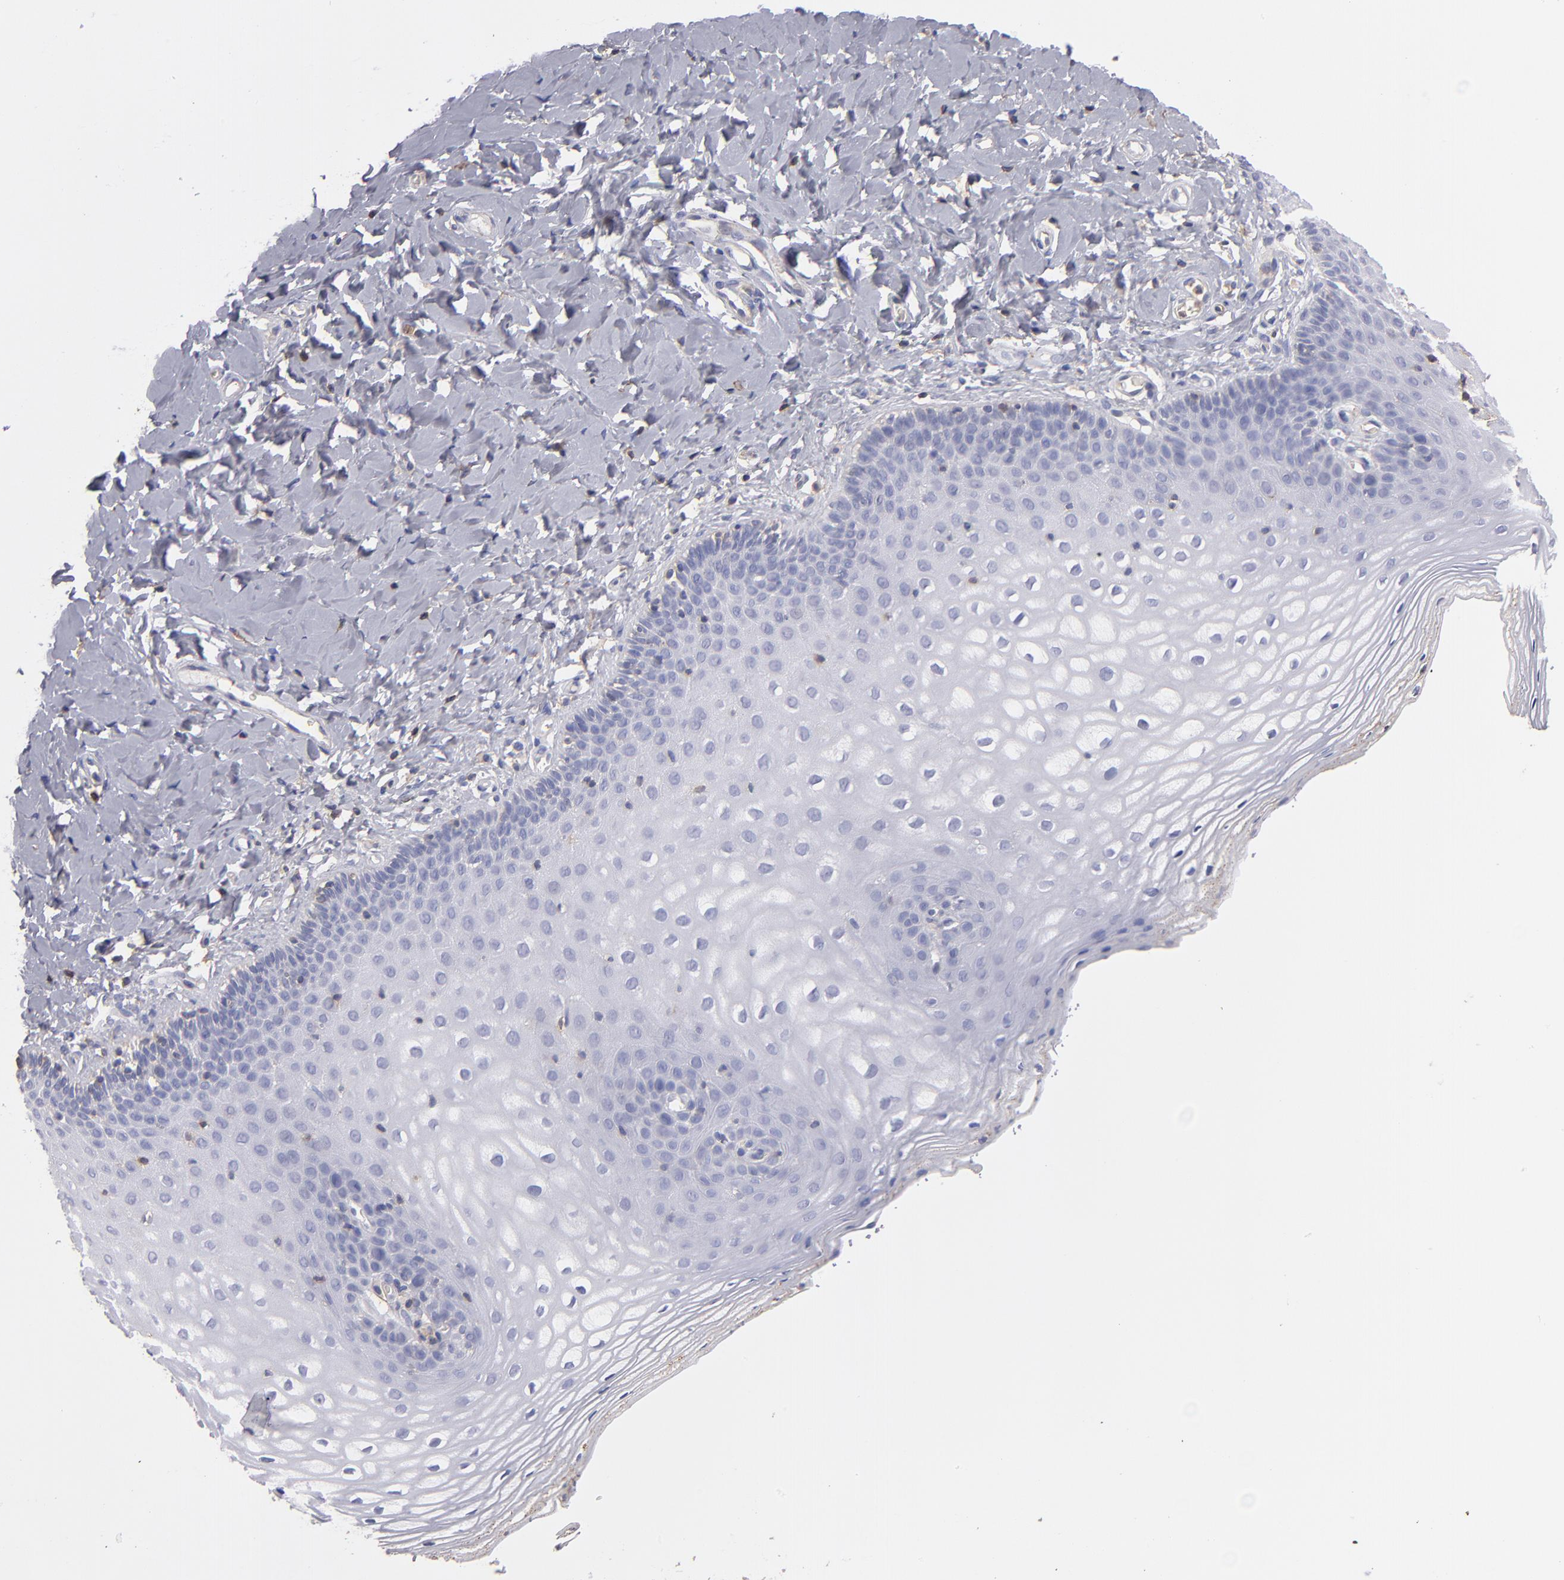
{"staining": {"intensity": "negative", "quantity": "none", "location": "none"}, "tissue": "vagina", "cell_type": "Squamous epithelial cells", "image_type": "normal", "snomed": [{"axis": "morphology", "description": "Normal tissue, NOS"}, {"axis": "topography", "description": "Vagina"}], "caption": "Immunohistochemistry of unremarkable vagina displays no expression in squamous epithelial cells.", "gene": "ABCB1", "patient": {"sex": "female", "age": 55}}